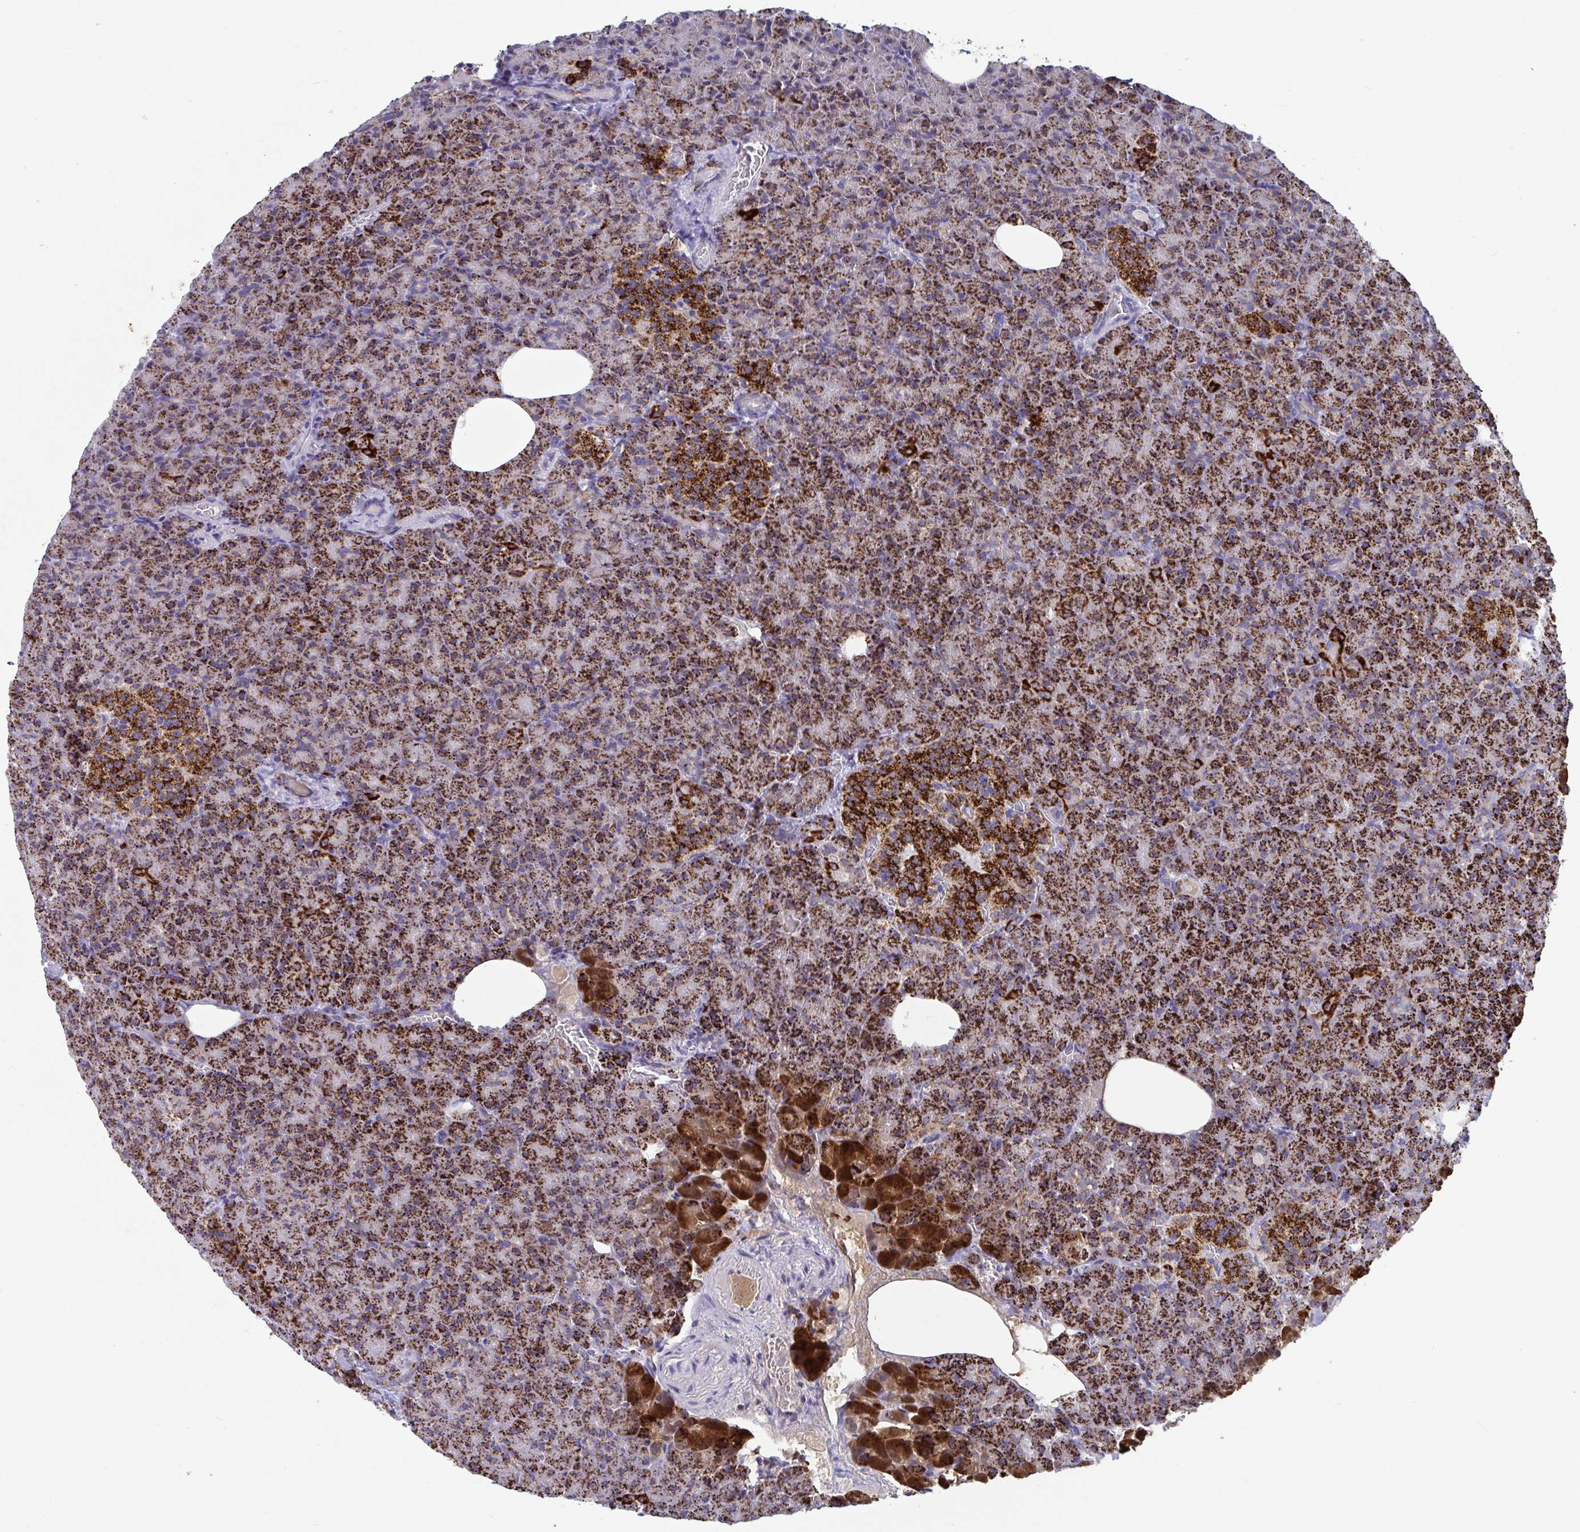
{"staining": {"intensity": "strong", "quantity": ">75%", "location": "cytoplasmic/membranous"}, "tissue": "pancreas", "cell_type": "Exocrine glandular cells", "image_type": "normal", "snomed": [{"axis": "morphology", "description": "Normal tissue, NOS"}, {"axis": "topography", "description": "Pancreas"}], "caption": "Strong cytoplasmic/membranous staining is identified in about >75% of exocrine glandular cells in benign pancreas.", "gene": "BCAT2", "patient": {"sex": "female", "age": 74}}